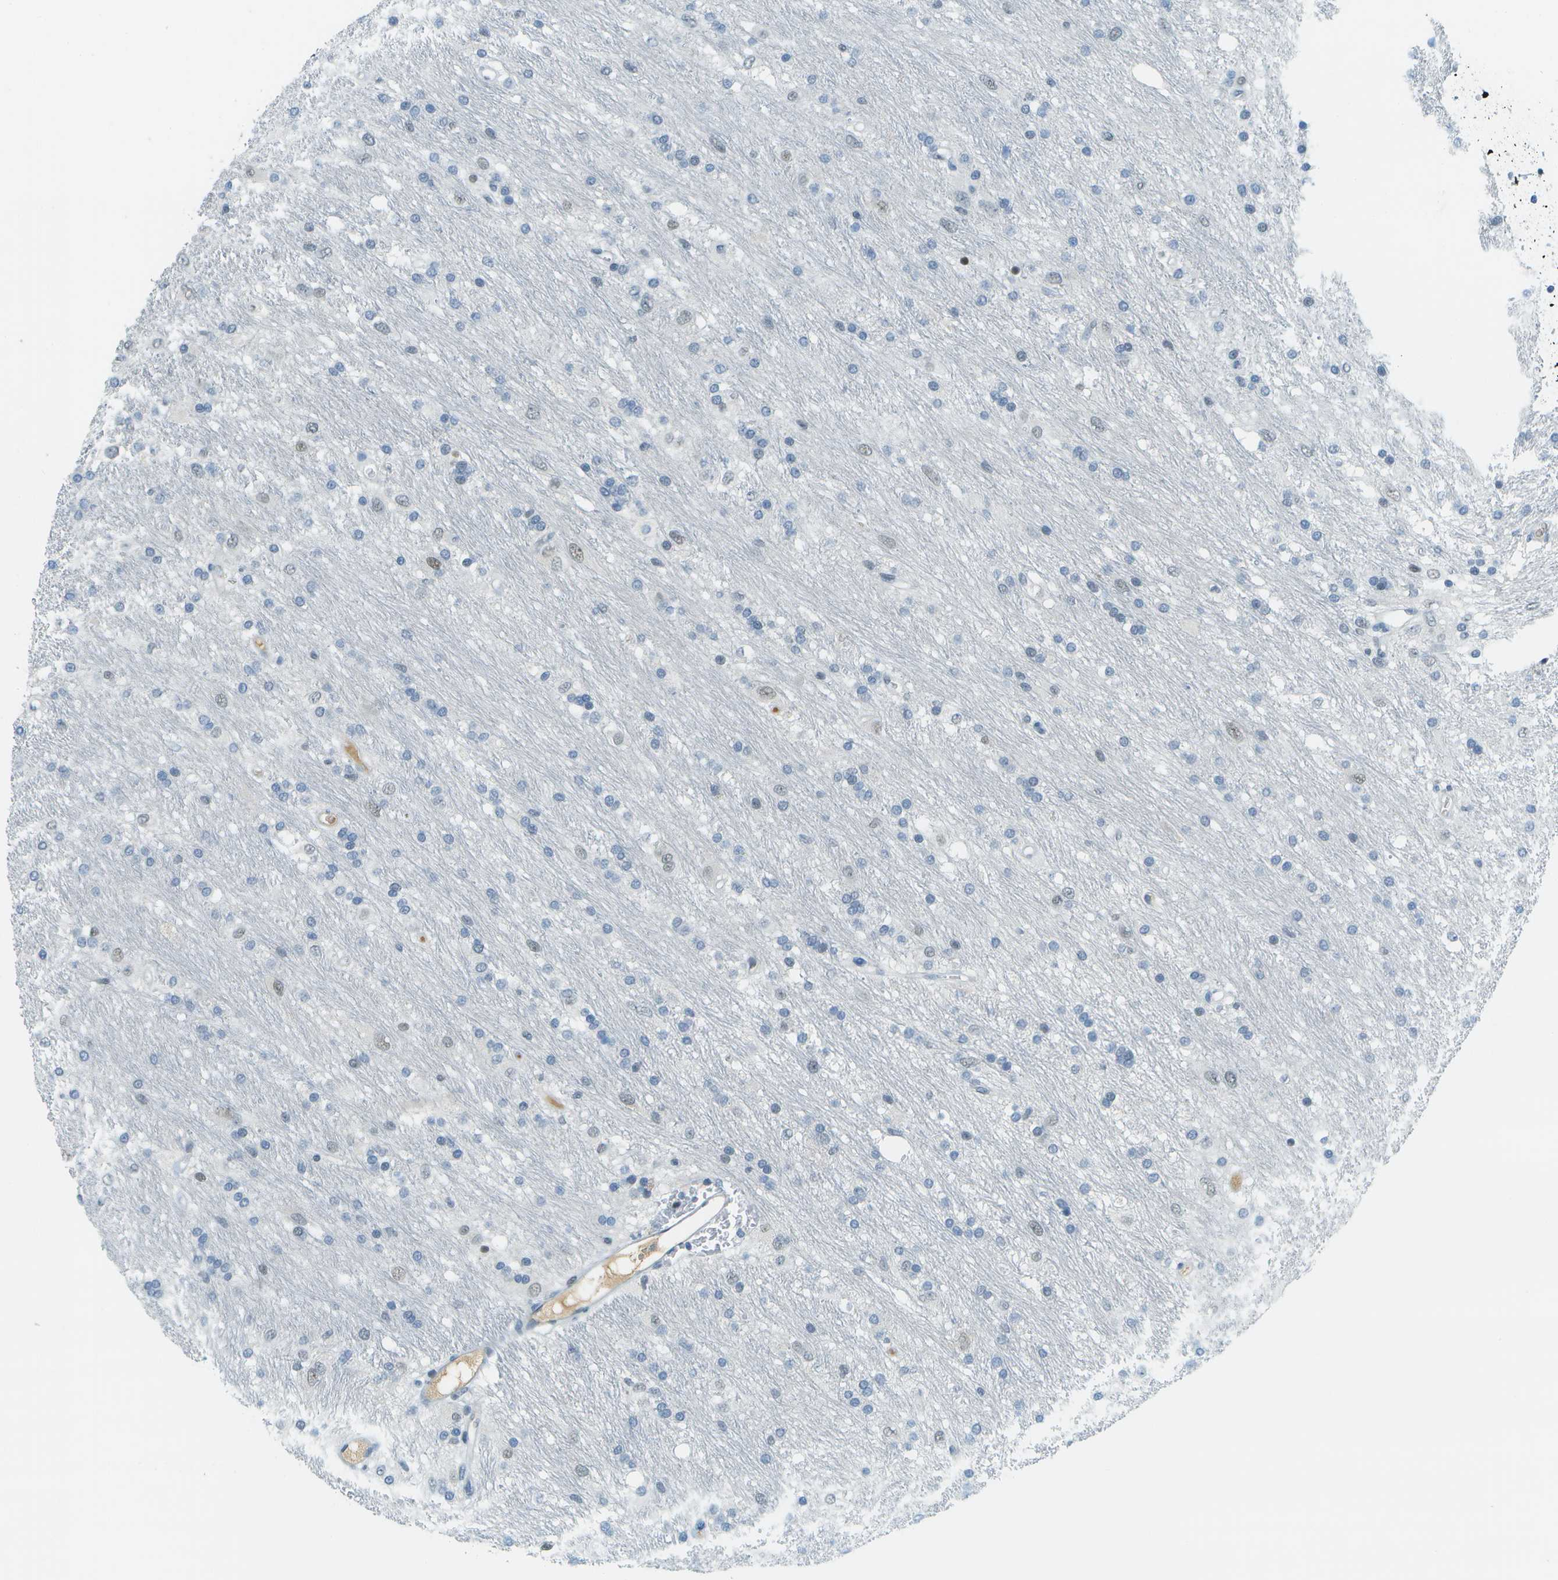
{"staining": {"intensity": "weak", "quantity": "<25%", "location": "nuclear"}, "tissue": "glioma", "cell_type": "Tumor cells", "image_type": "cancer", "snomed": [{"axis": "morphology", "description": "Glioma, malignant, Low grade"}, {"axis": "topography", "description": "Brain"}], "caption": "This is an immunohistochemistry (IHC) image of glioma. There is no staining in tumor cells.", "gene": "NEK11", "patient": {"sex": "male", "age": 77}}